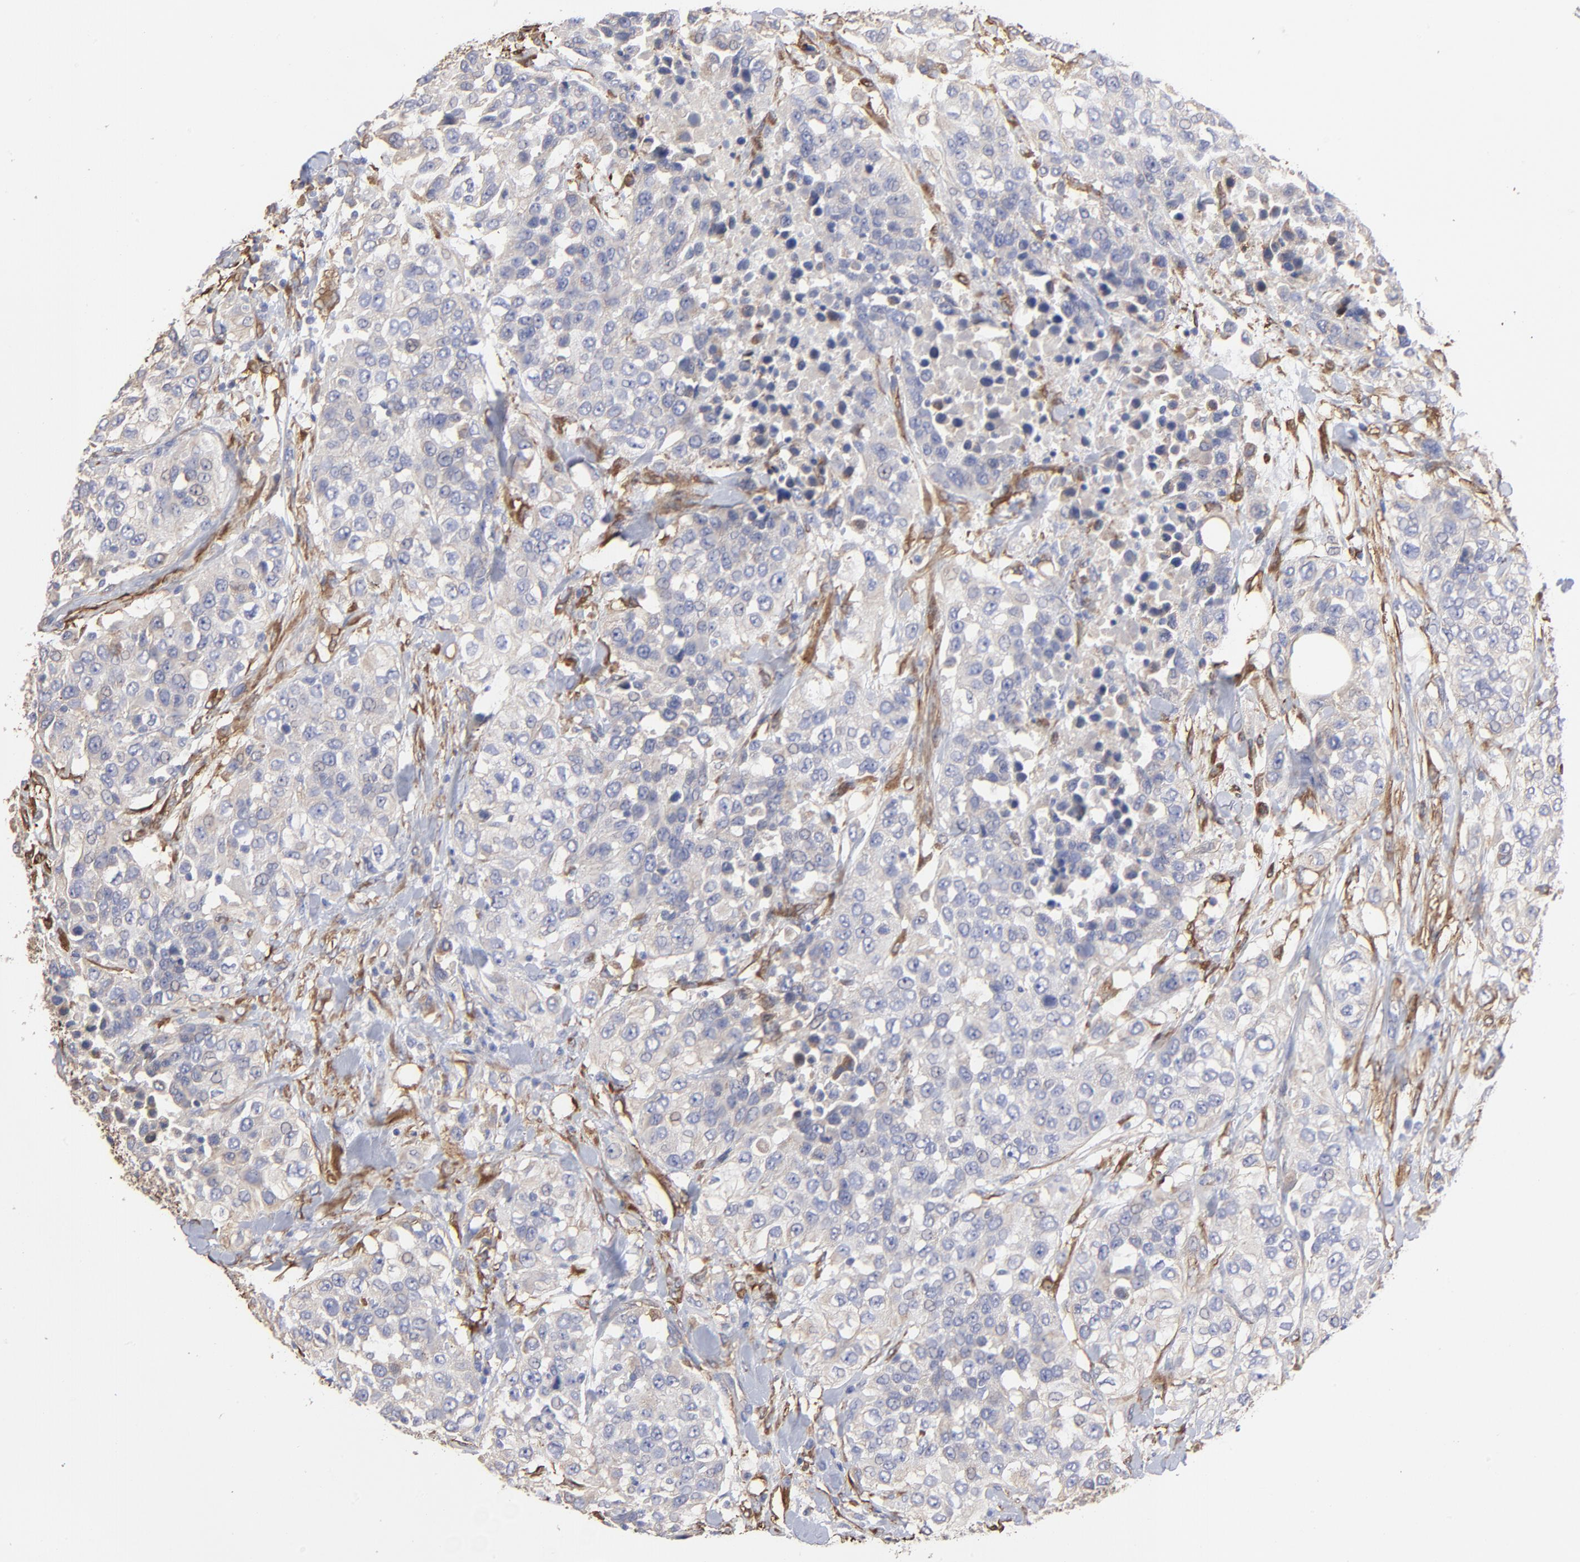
{"staining": {"intensity": "weak", "quantity": "<25%", "location": "cytoplasmic/membranous"}, "tissue": "urothelial cancer", "cell_type": "Tumor cells", "image_type": "cancer", "snomed": [{"axis": "morphology", "description": "Urothelial carcinoma, High grade"}, {"axis": "topography", "description": "Urinary bladder"}], "caption": "IHC photomicrograph of urothelial cancer stained for a protein (brown), which demonstrates no positivity in tumor cells. The staining is performed using DAB brown chromogen with nuclei counter-stained in using hematoxylin.", "gene": "CILP", "patient": {"sex": "female", "age": 80}}